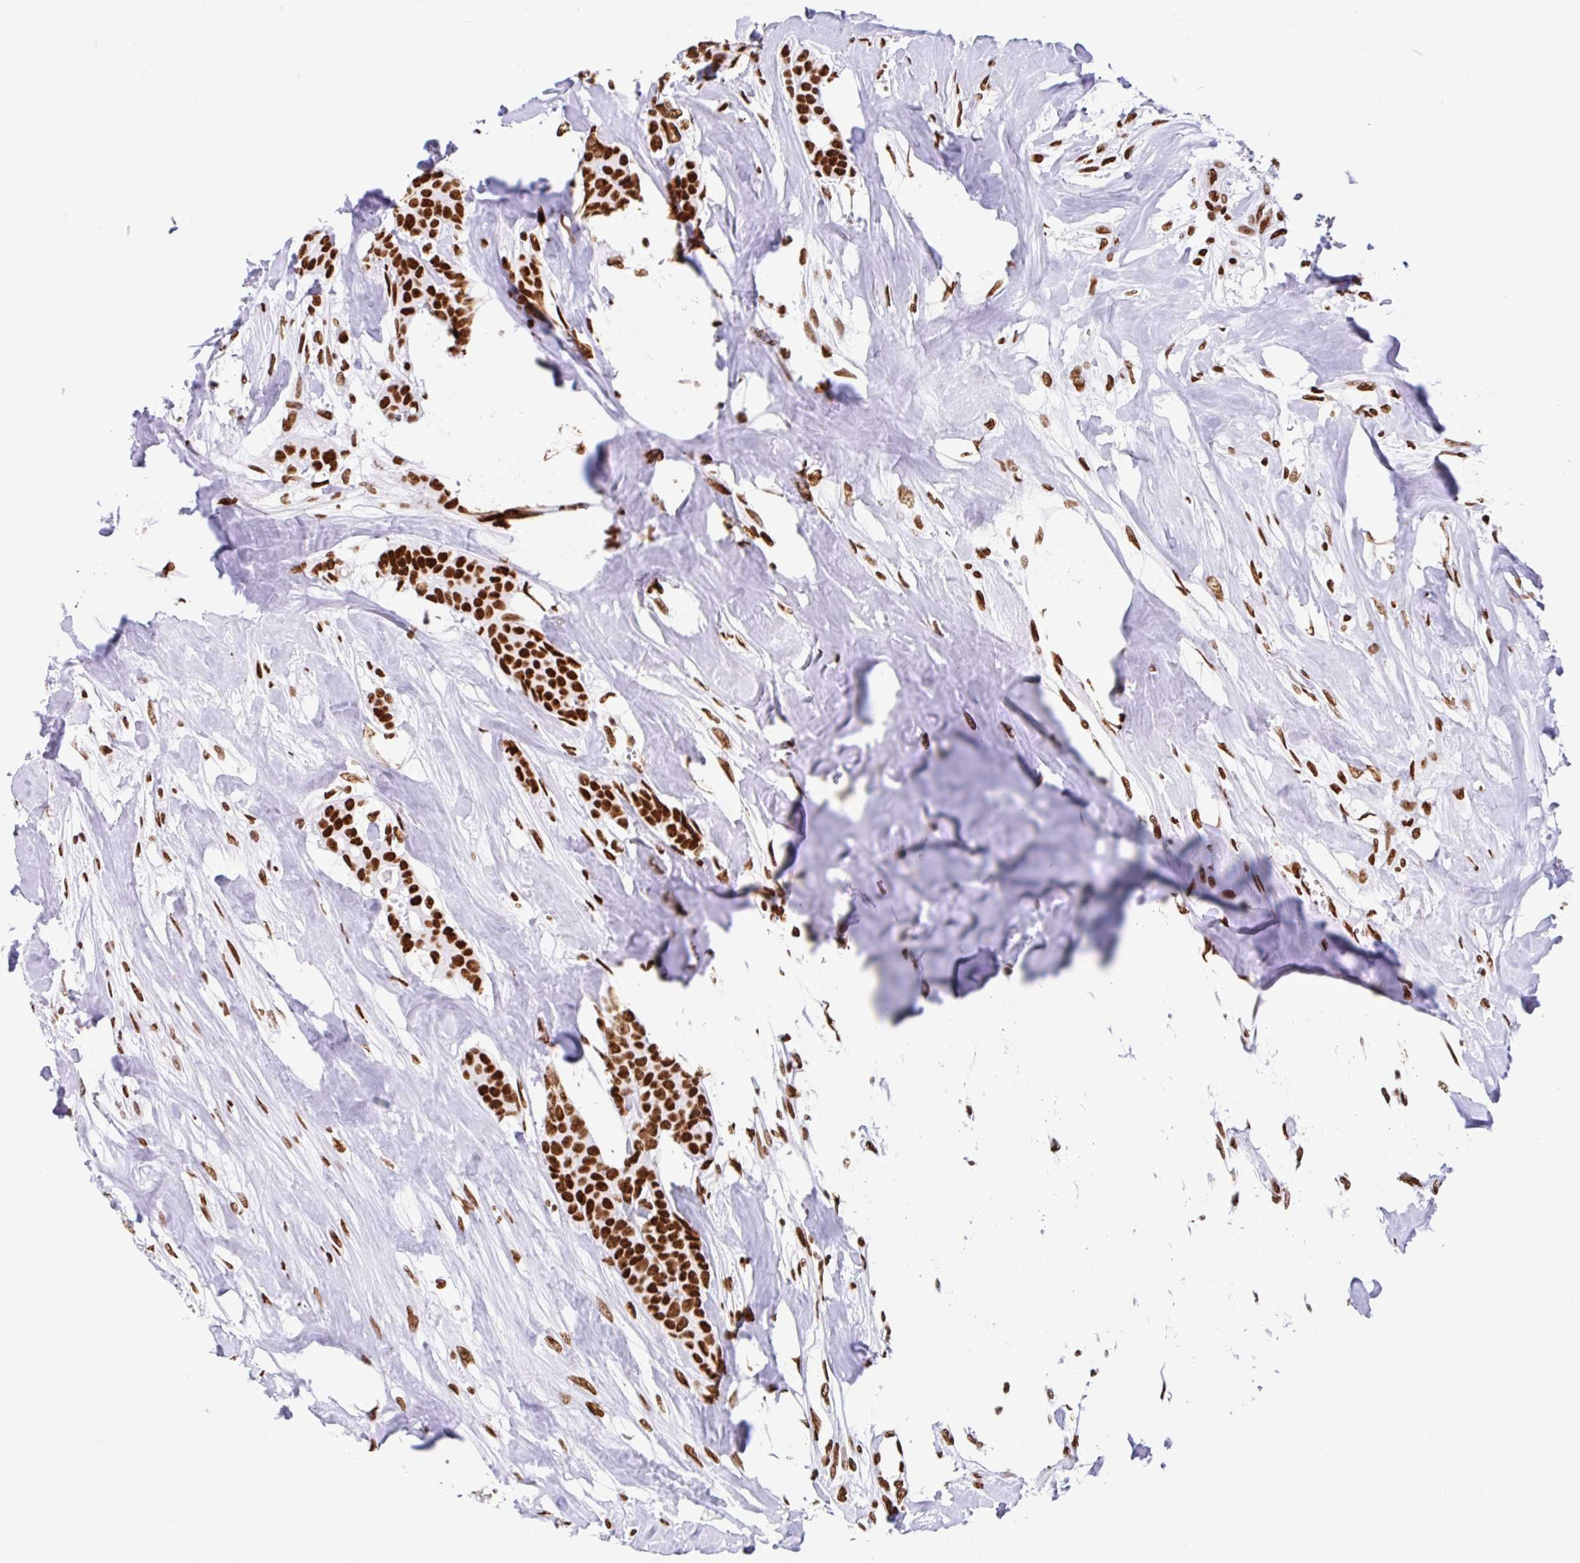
{"staining": {"intensity": "strong", "quantity": ">75%", "location": "nuclear"}, "tissue": "breast cancer", "cell_type": "Tumor cells", "image_type": "cancer", "snomed": [{"axis": "morphology", "description": "Duct carcinoma"}, {"axis": "topography", "description": "Breast"}], "caption": "Human breast cancer stained for a protein (brown) exhibits strong nuclear positive positivity in approximately >75% of tumor cells.", "gene": "KHDRBS1", "patient": {"sex": "female", "age": 84}}